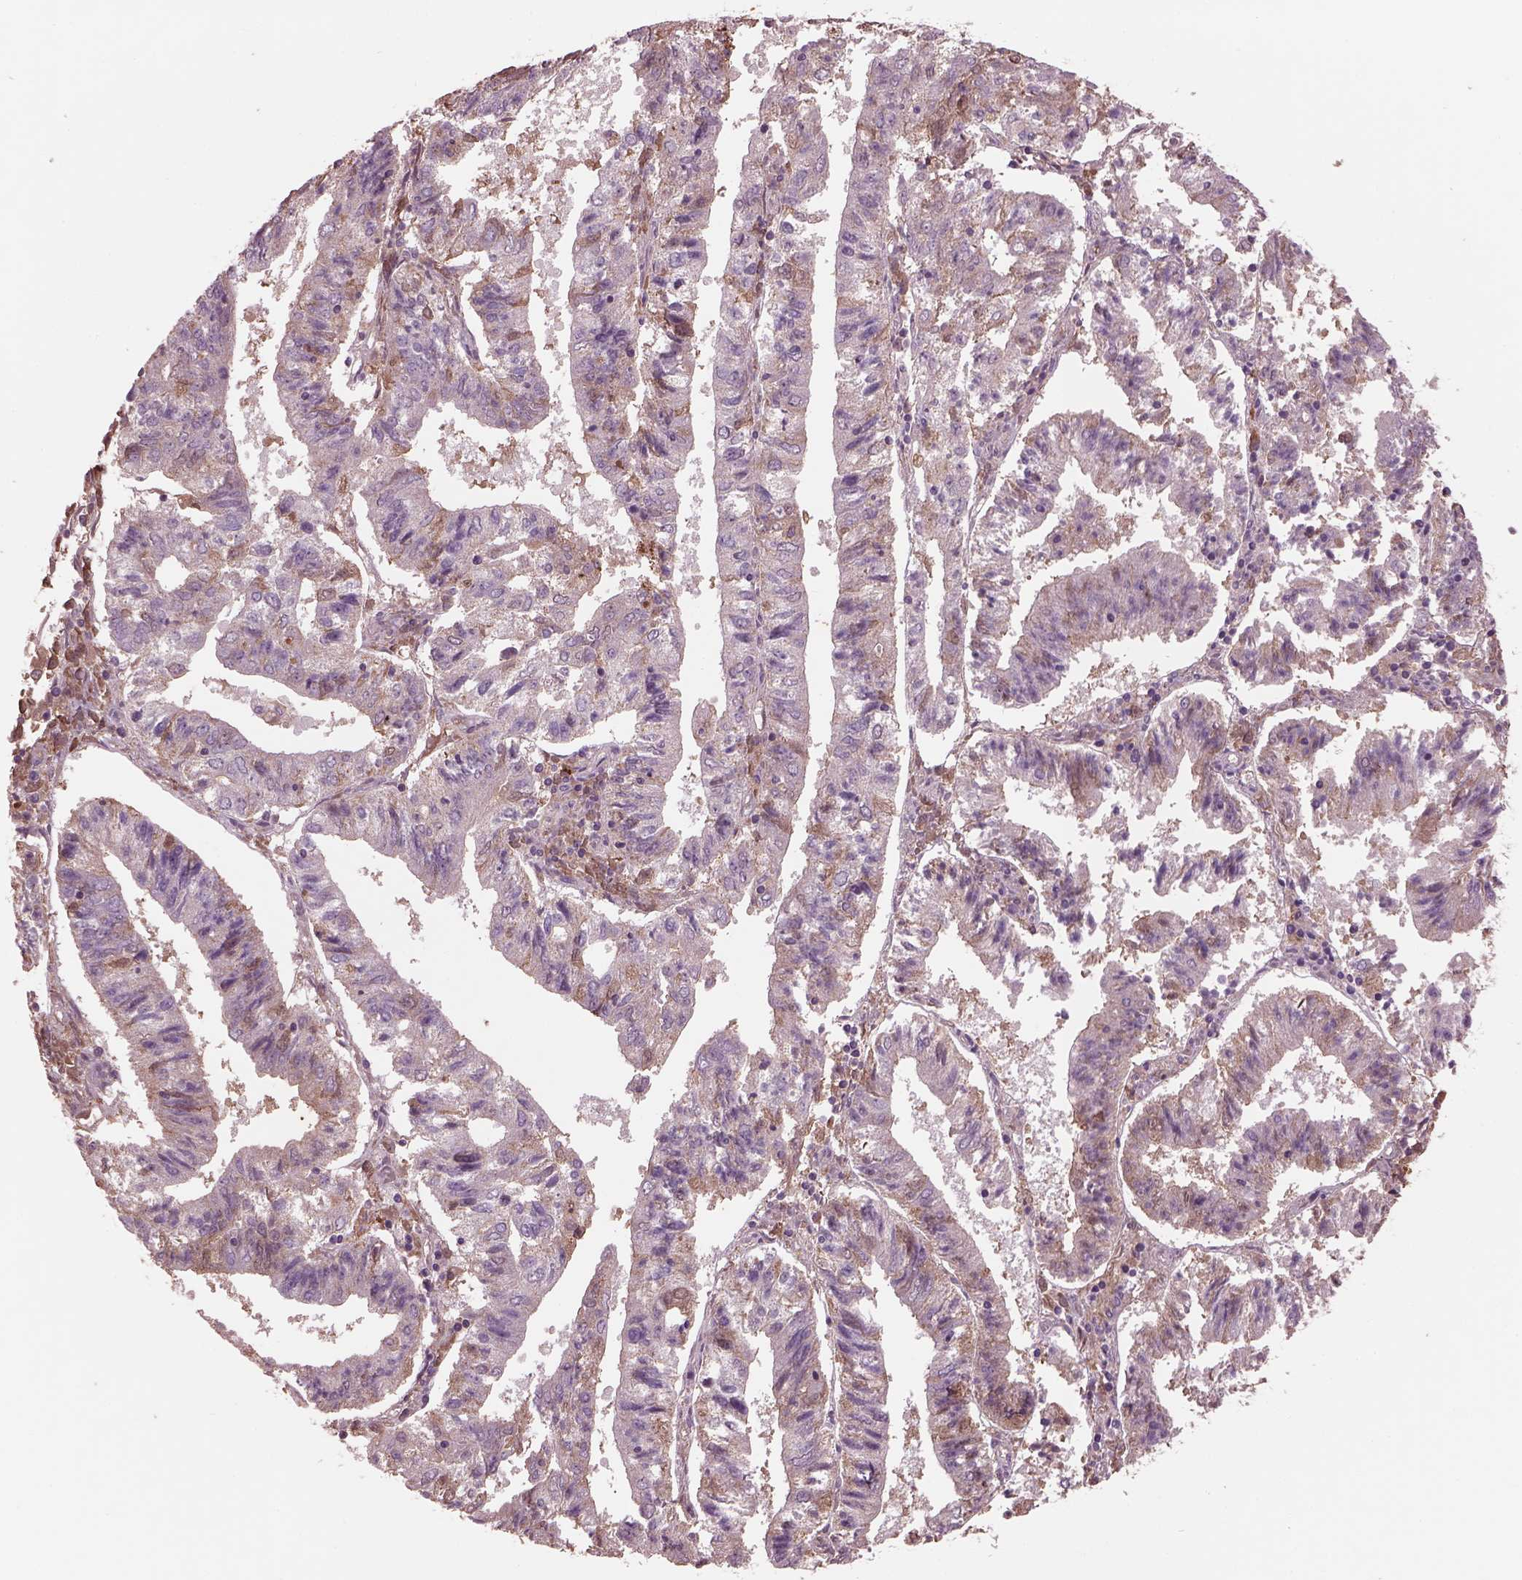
{"staining": {"intensity": "negative", "quantity": "none", "location": "none"}, "tissue": "endometrial cancer", "cell_type": "Tumor cells", "image_type": "cancer", "snomed": [{"axis": "morphology", "description": "Adenocarcinoma, NOS"}, {"axis": "topography", "description": "Endometrium"}], "caption": "DAB (3,3'-diaminobenzidine) immunohistochemical staining of endometrial adenocarcinoma reveals no significant positivity in tumor cells. Nuclei are stained in blue.", "gene": "PTX4", "patient": {"sex": "female", "age": 82}}